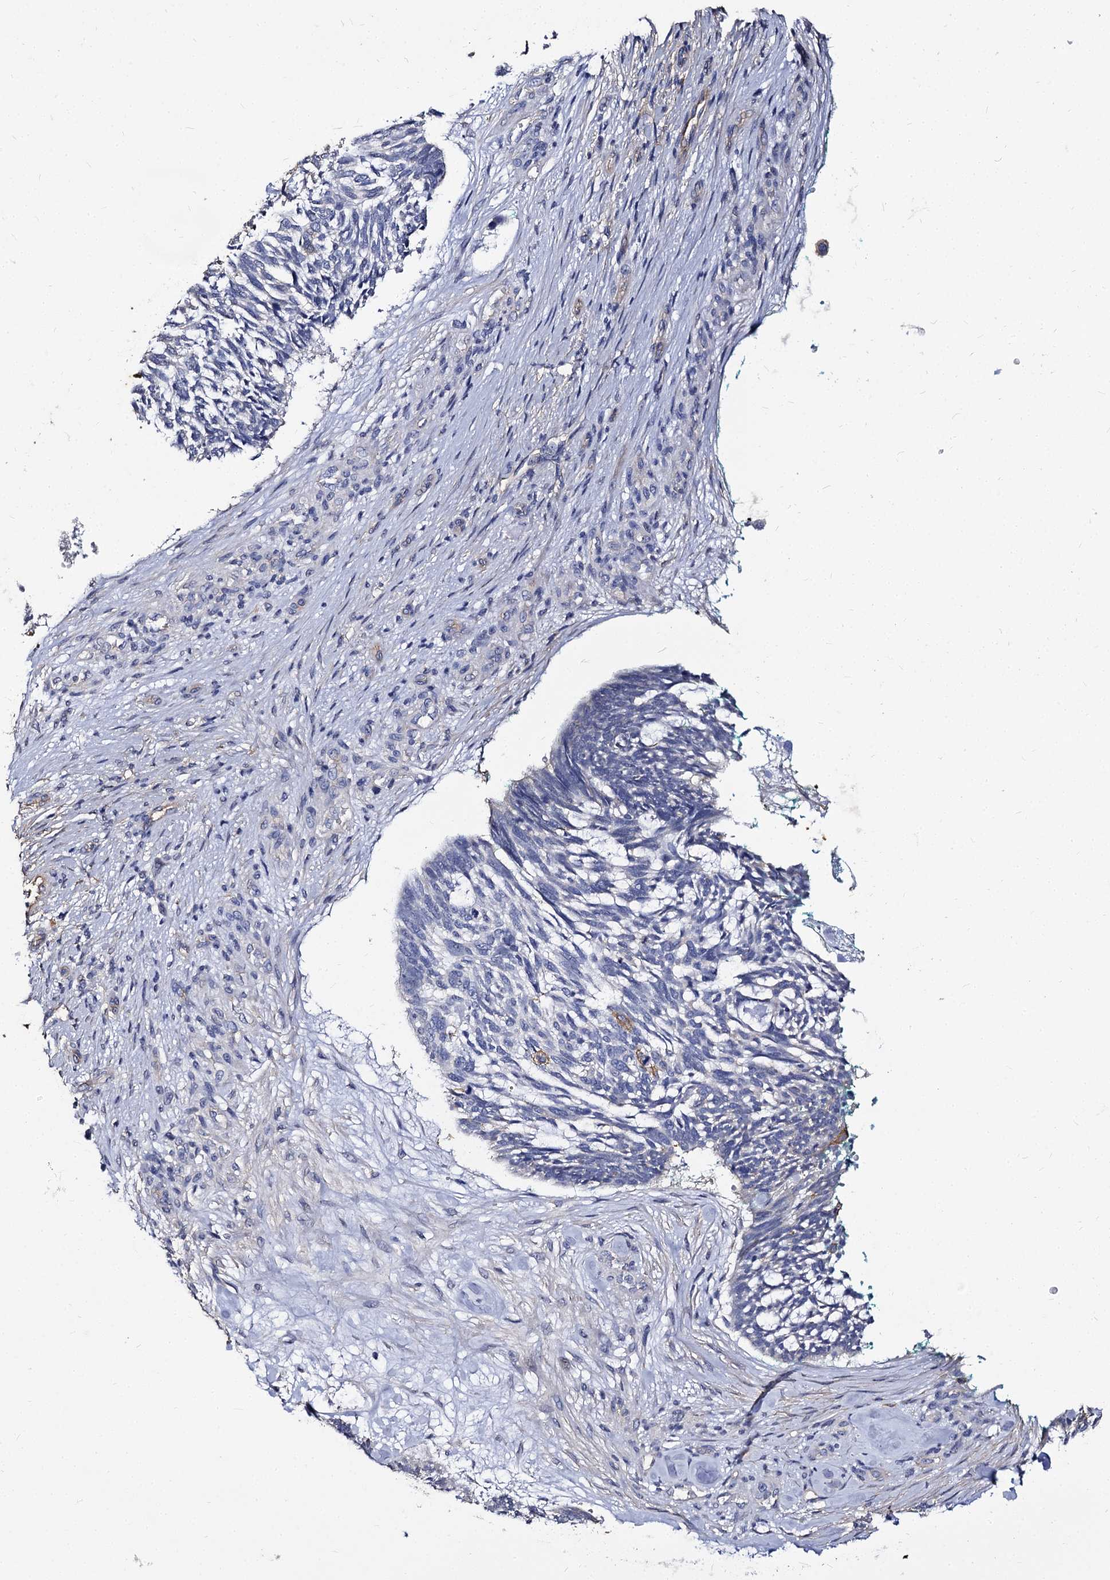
{"staining": {"intensity": "moderate", "quantity": "<25%", "location": "cytoplasmic/membranous"}, "tissue": "skin cancer", "cell_type": "Tumor cells", "image_type": "cancer", "snomed": [{"axis": "morphology", "description": "Basal cell carcinoma"}, {"axis": "topography", "description": "Skin"}], "caption": "Skin cancer tissue shows moderate cytoplasmic/membranous positivity in approximately <25% of tumor cells, visualized by immunohistochemistry. The staining was performed using DAB, with brown indicating positive protein expression. Nuclei are stained blue with hematoxylin.", "gene": "CBFB", "patient": {"sex": "male", "age": 88}}